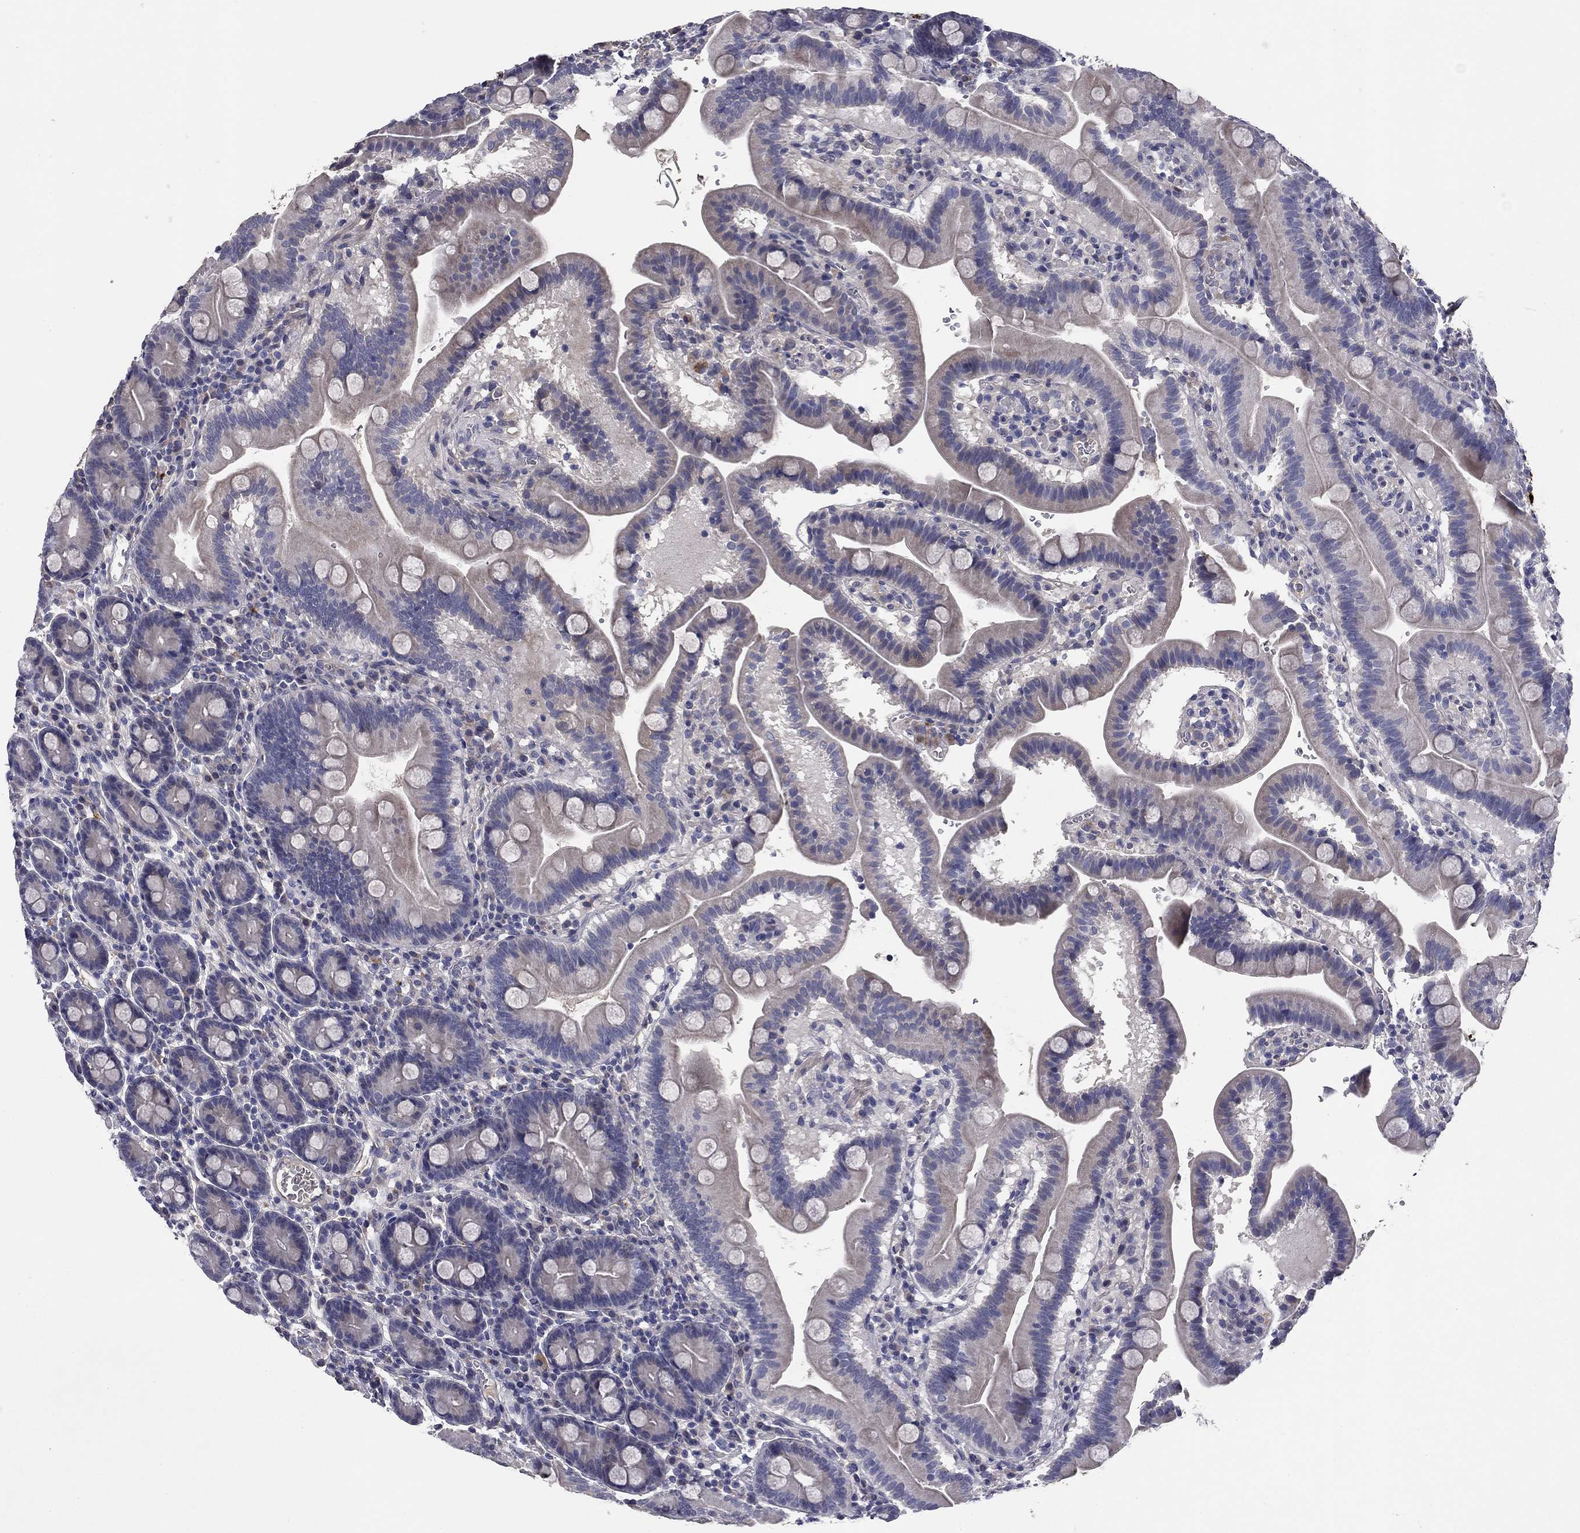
{"staining": {"intensity": "negative", "quantity": "none", "location": "none"}, "tissue": "duodenum", "cell_type": "Glandular cells", "image_type": "normal", "snomed": [{"axis": "morphology", "description": "Normal tissue, NOS"}, {"axis": "topography", "description": "Duodenum"}], "caption": "IHC micrograph of benign duodenum: duodenum stained with DAB shows no significant protein expression in glandular cells. The staining is performed using DAB (3,3'-diaminobenzidine) brown chromogen with nuclei counter-stained in using hematoxylin.", "gene": "COL2A1", "patient": {"sex": "male", "age": 59}}